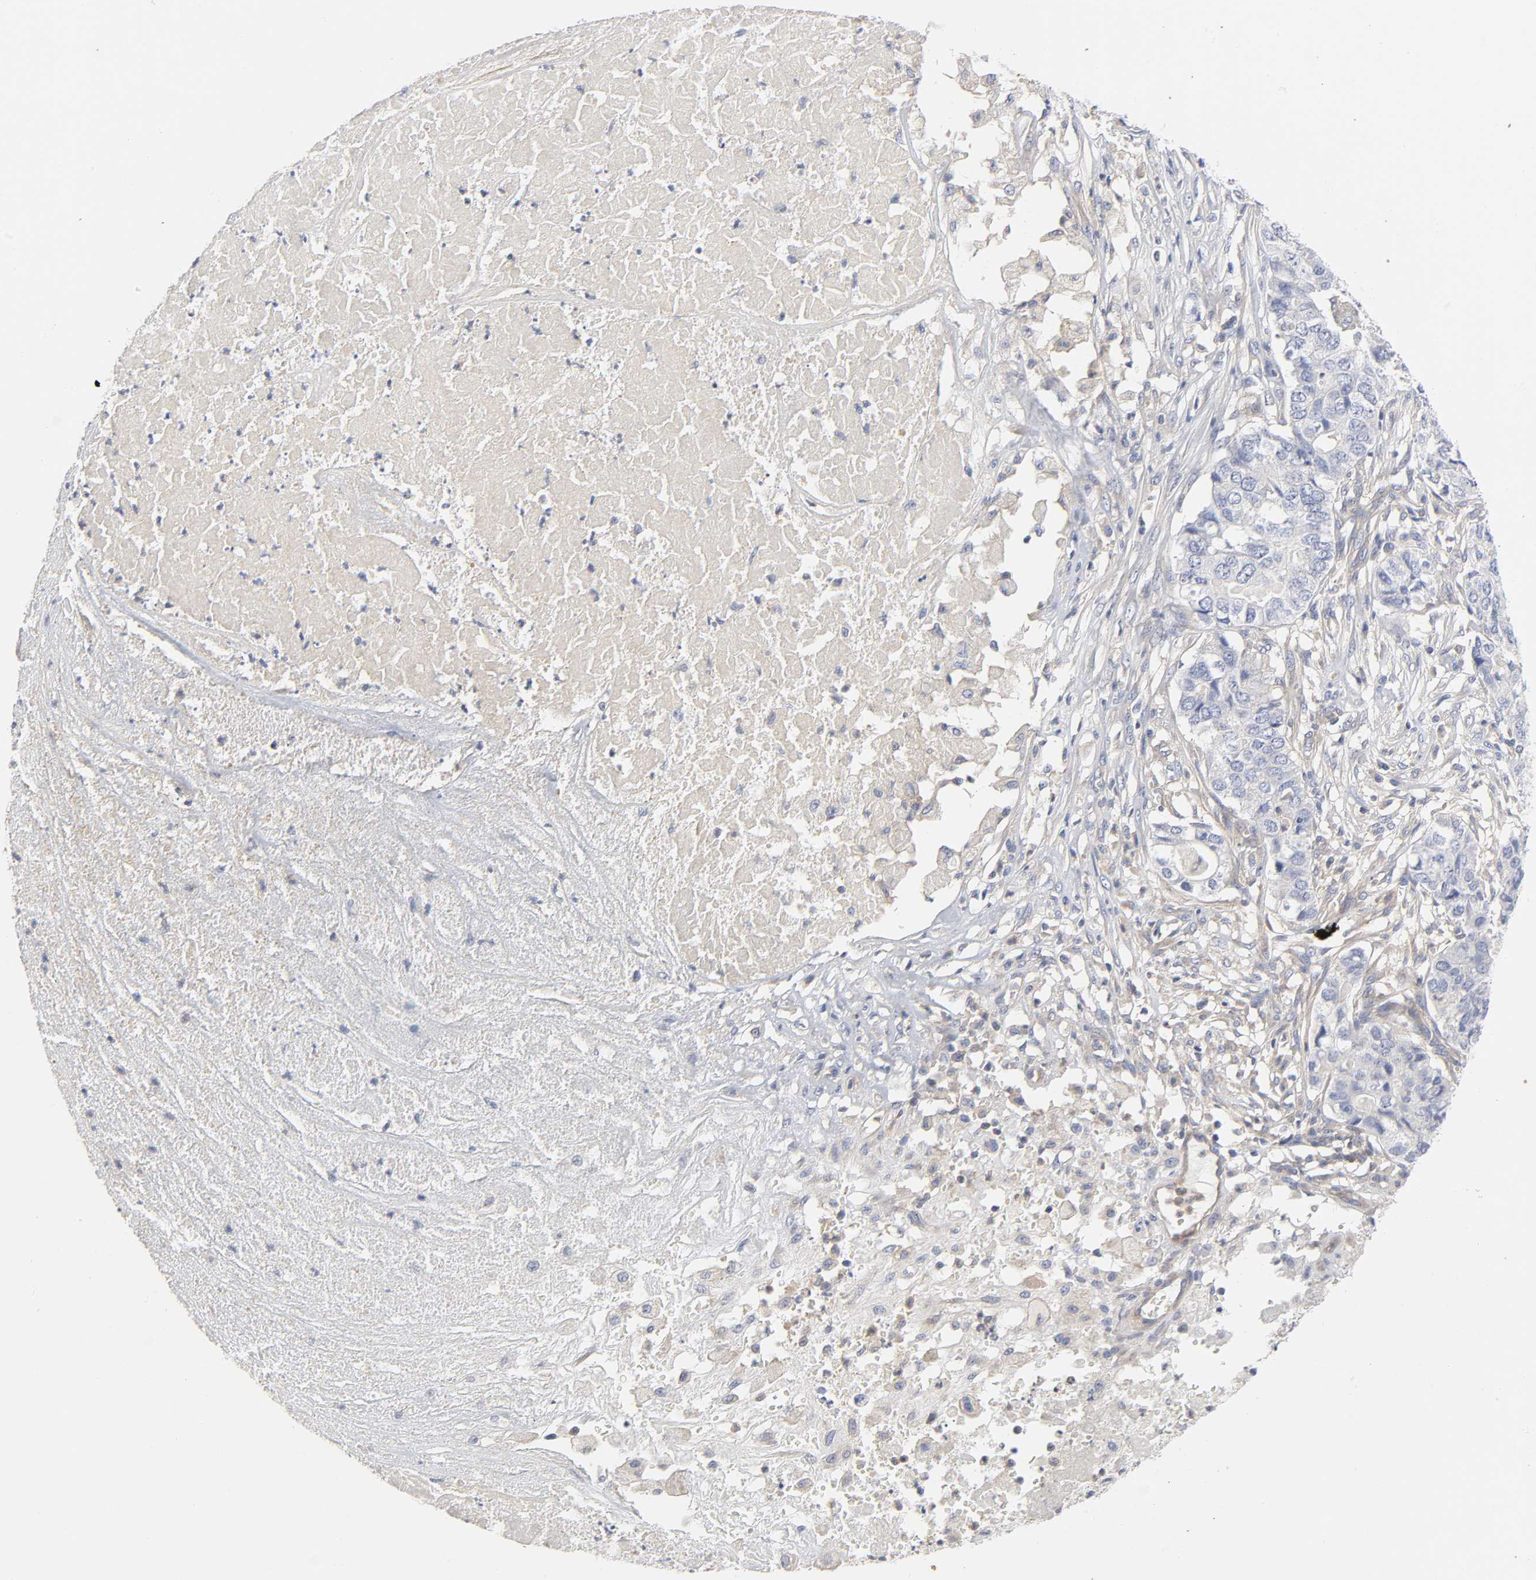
{"staining": {"intensity": "negative", "quantity": "none", "location": "none"}, "tissue": "pancreatic cancer", "cell_type": "Tumor cells", "image_type": "cancer", "snomed": [{"axis": "morphology", "description": "Adenocarcinoma, NOS"}, {"axis": "topography", "description": "Pancreas"}], "caption": "Tumor cells are negative for protein expression in human pancreatic cancer (adenocarcinoma).", "gene": "ROCK1", "patient": {"sex": "male", "age": 50}}